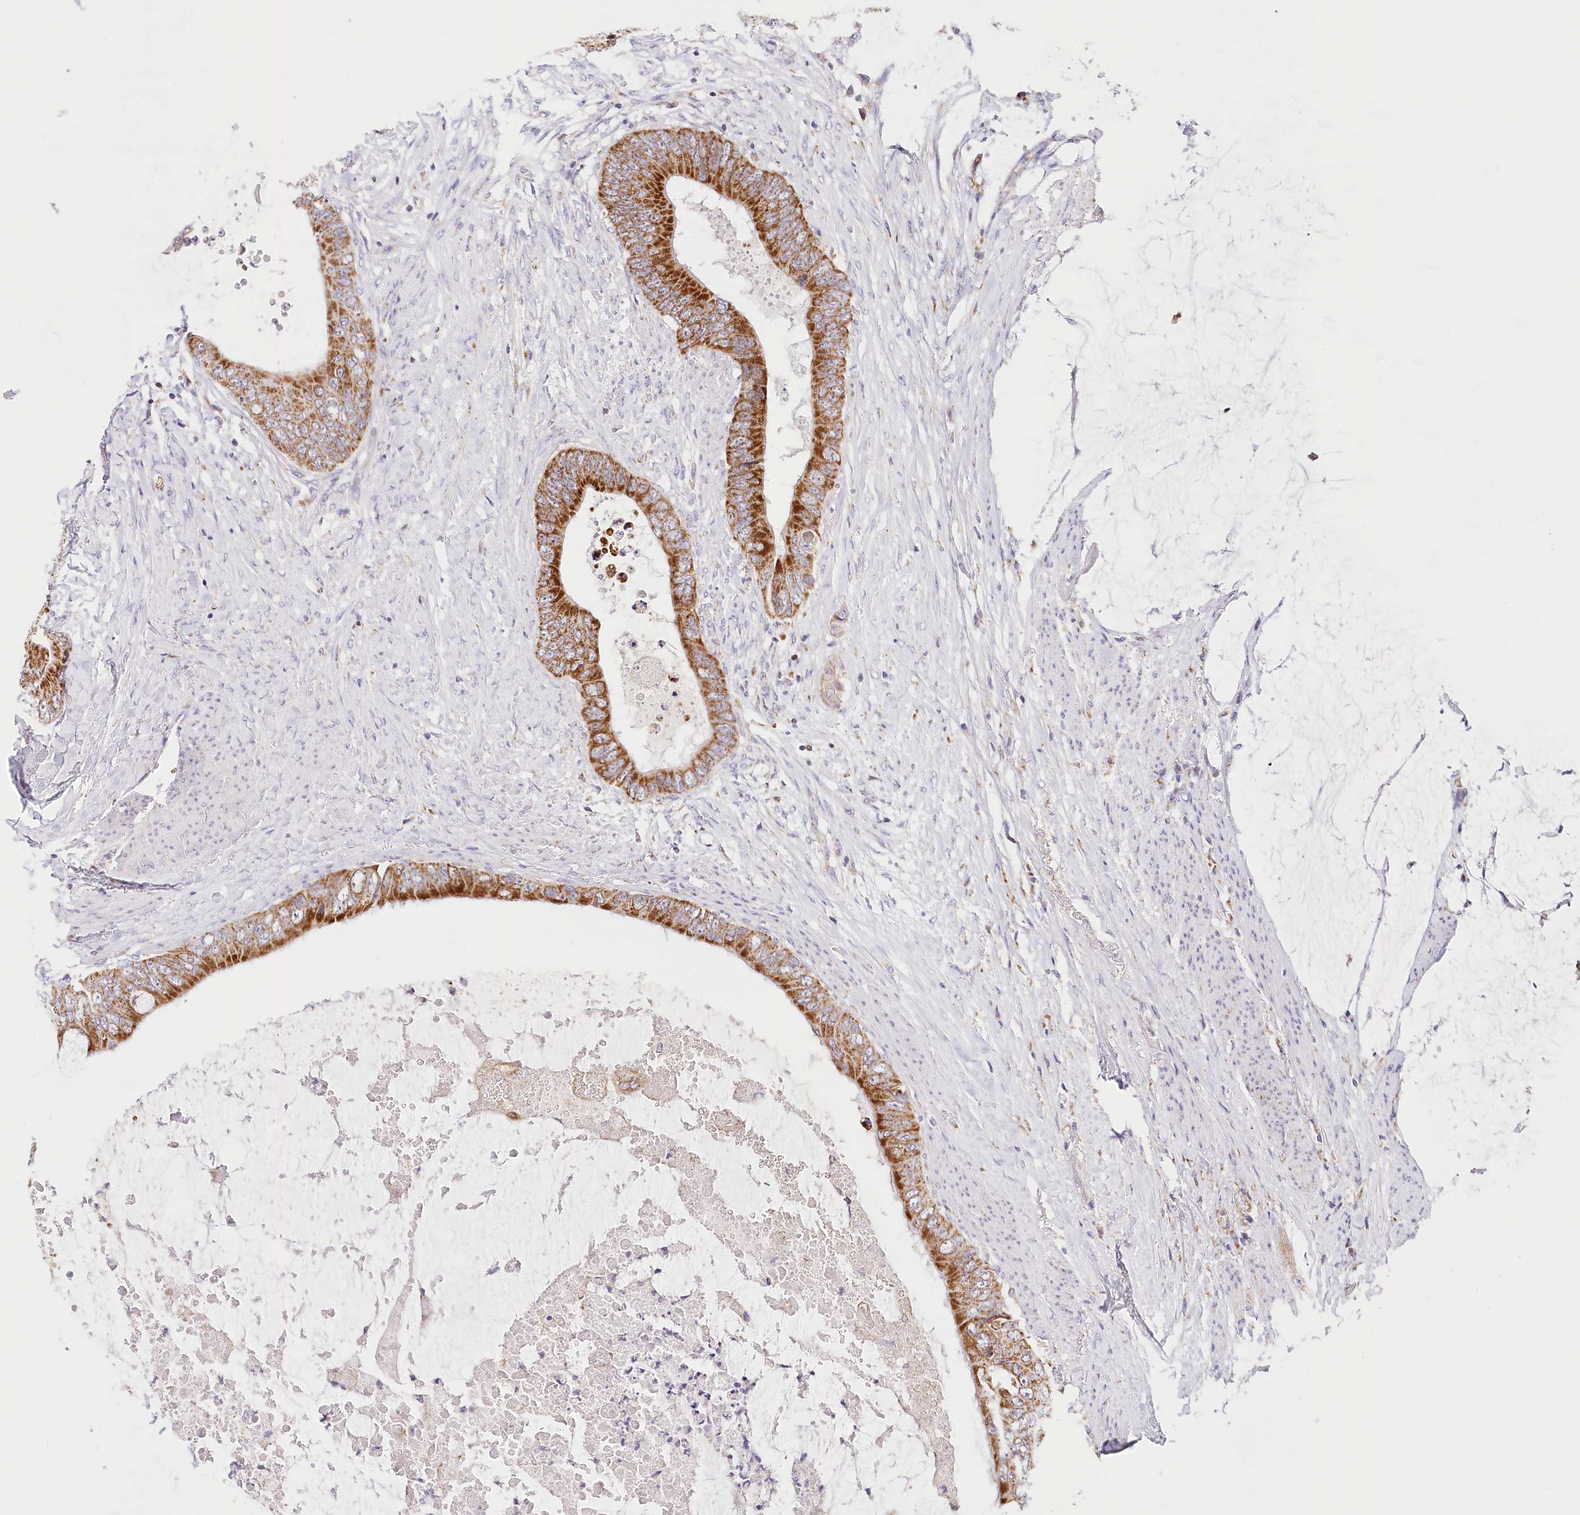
{"staining": {"intensity": "strong", "quantity": ">75%", "location": "cytoplasmic/membranous"}, "tissue": "colorectal cancer", "cell_type": "Tumor cells", "image_type": "cancer", "snomed": [{"axis": "morphology", "description": "Normal tissue, NOS"}, {"axis": "morphology", "description": "Adenocarcinoma, NOS"}, {"axis": "topography", "description": "Rectum"}, {"axis": "topography", "description": "Peripheral nerve tissue"}], "caption": "This micrograph shows immunohistochemistry (IHC) staining of human colorectal cancer, with high strong cytoplasmic/membranous staining in about >75% of tumor cells.", "gene": "LSS", "patient": {"sex": "female", "age": 77}}